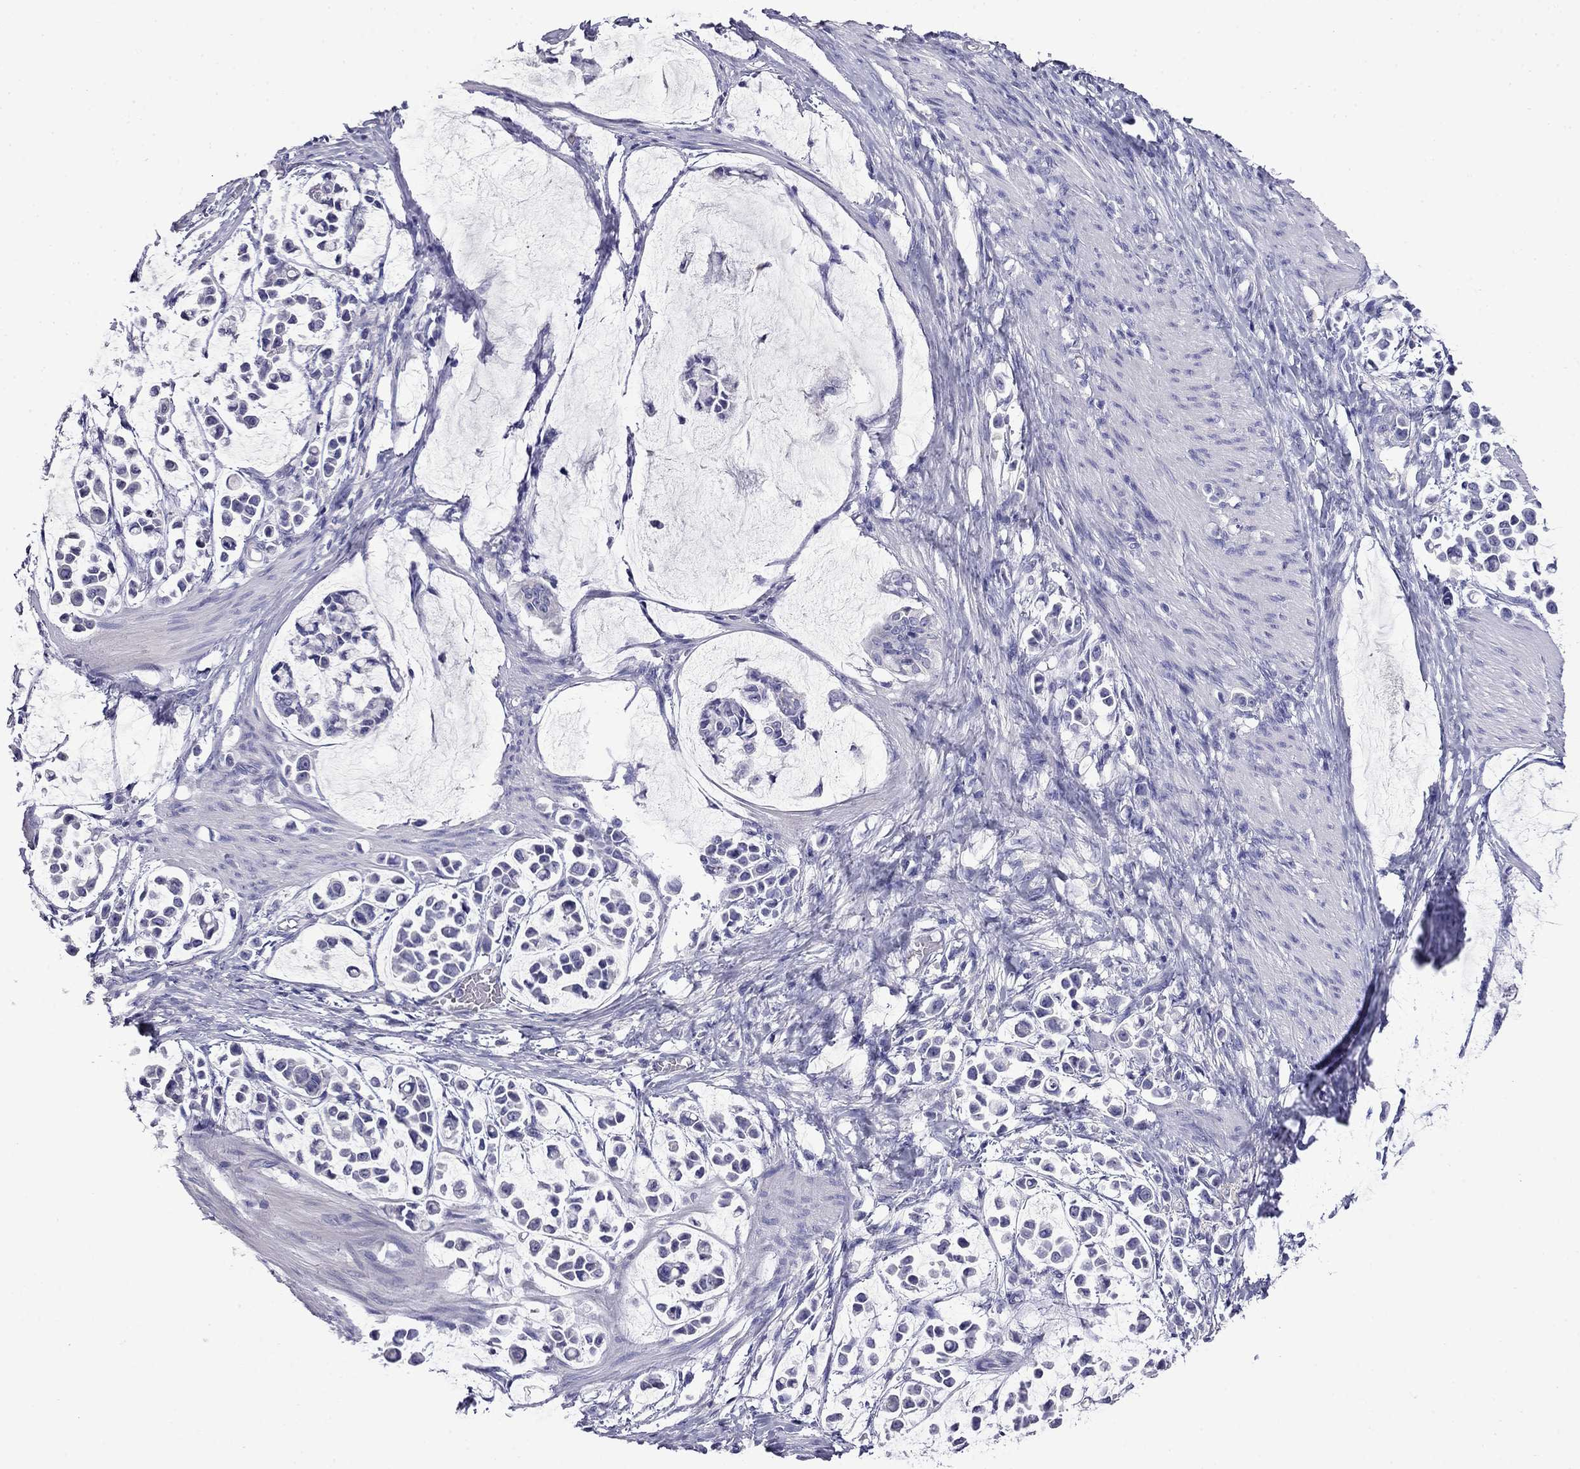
{"staining": {"intensity": "negative", "quantity": "none", "location": "none"}, "tissue": "stomach cancer", "cell_type": "Tumor cells", "image_type": "cancer", "snomed": [{"axis": "morphology", "description": "Adenocarcinoma, NOS"}, {"axis": "topography", "description": "Stomach"}], "caption": "Tumor cells show no significant protein expression in stomach cancer.", "gene": "MYO15A", "patient": {"sex": "male", "age": 82}}